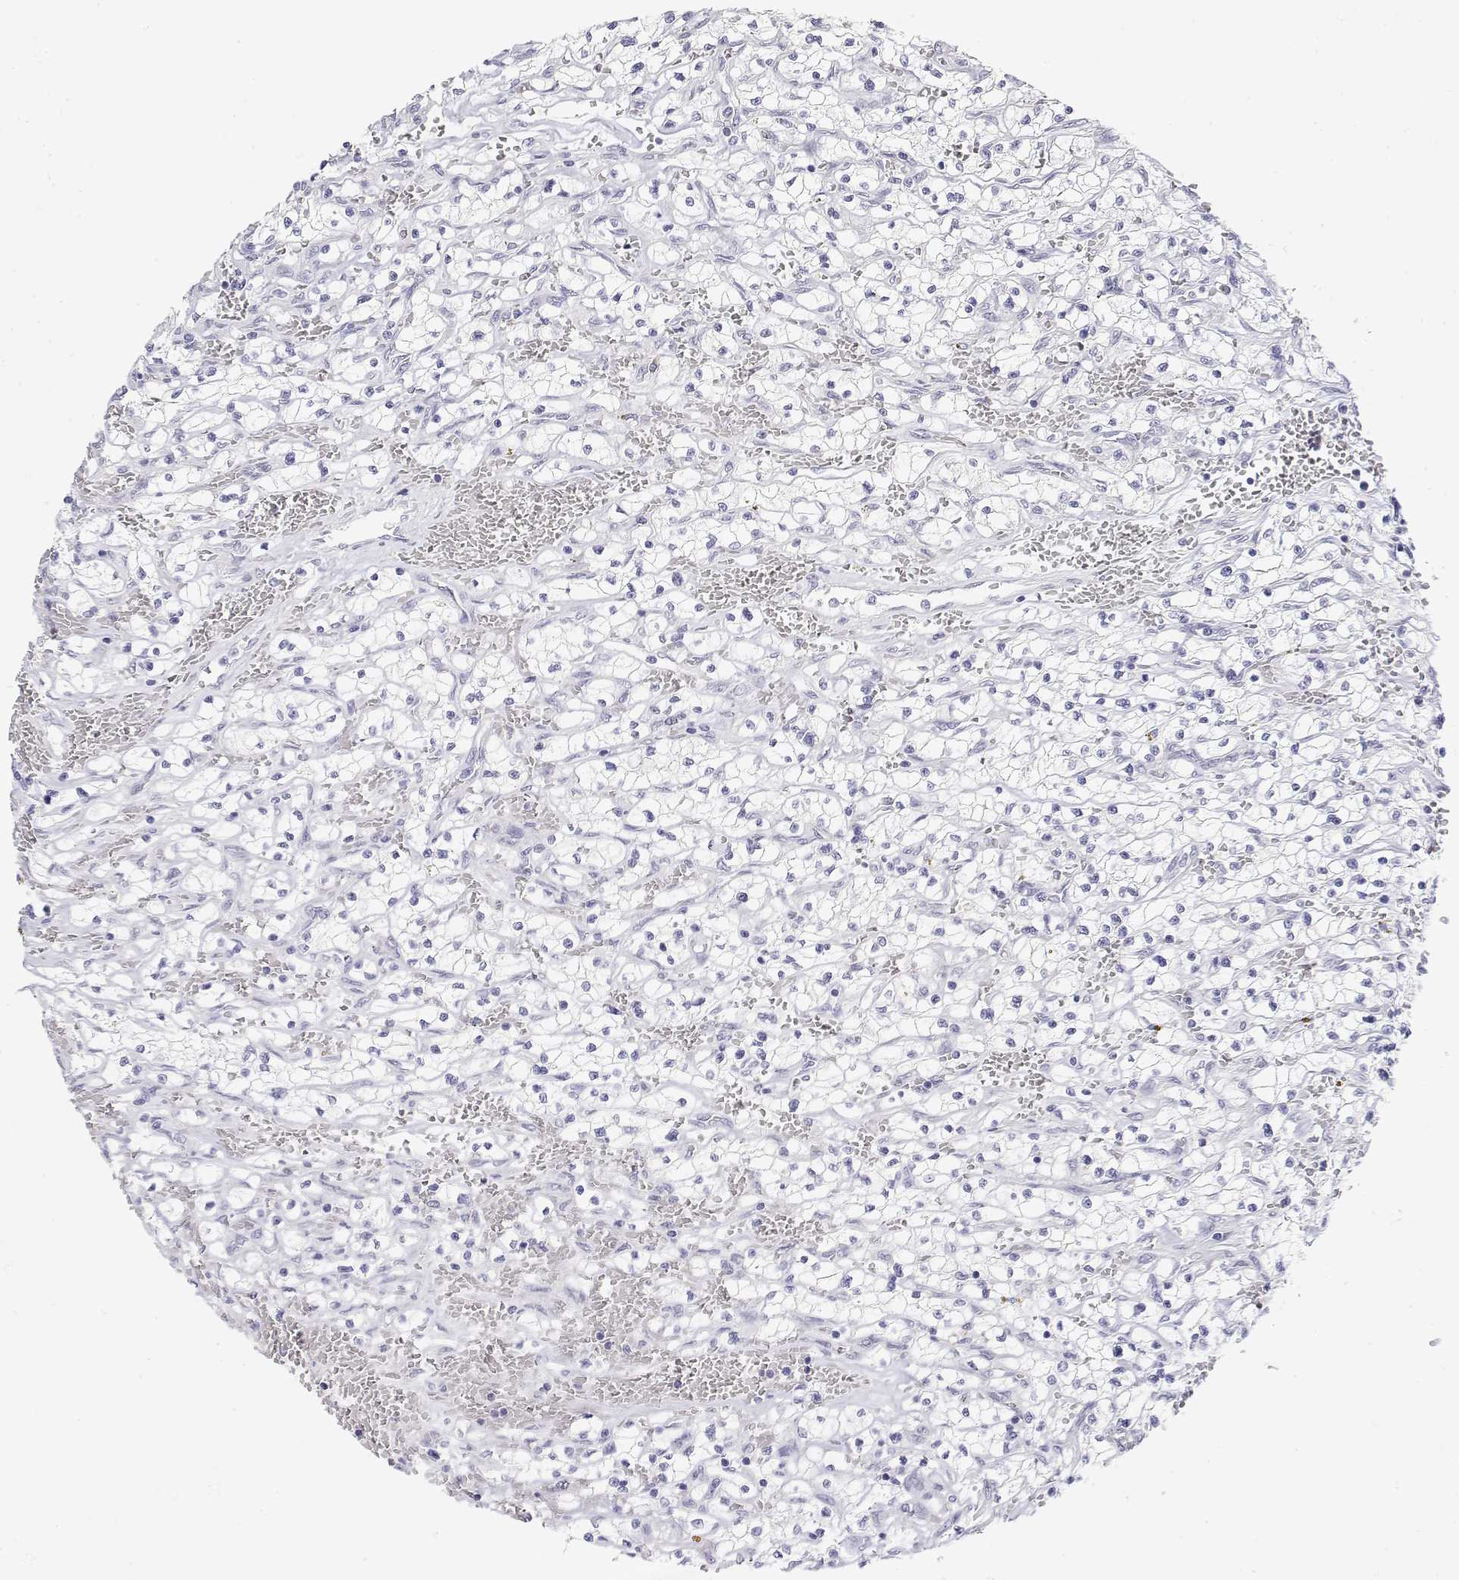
{"staining": {"intensity": "negative", "quantity": "none", "location": "none"}, "tissue": "renal cancer", "cell_type": "Tumor cells", "image_type": "cancer", "snomed": [{"axis": "morphology", "description": "Adenocarcinoma, NOS"}, {"axis": "topography", "description": "Kidney"}], "caption": "There is no significant expression in tumor cells of adenocarcinoma (renal).", "gene": "MISP", "patient": {"sex": "female", "age": 64}}